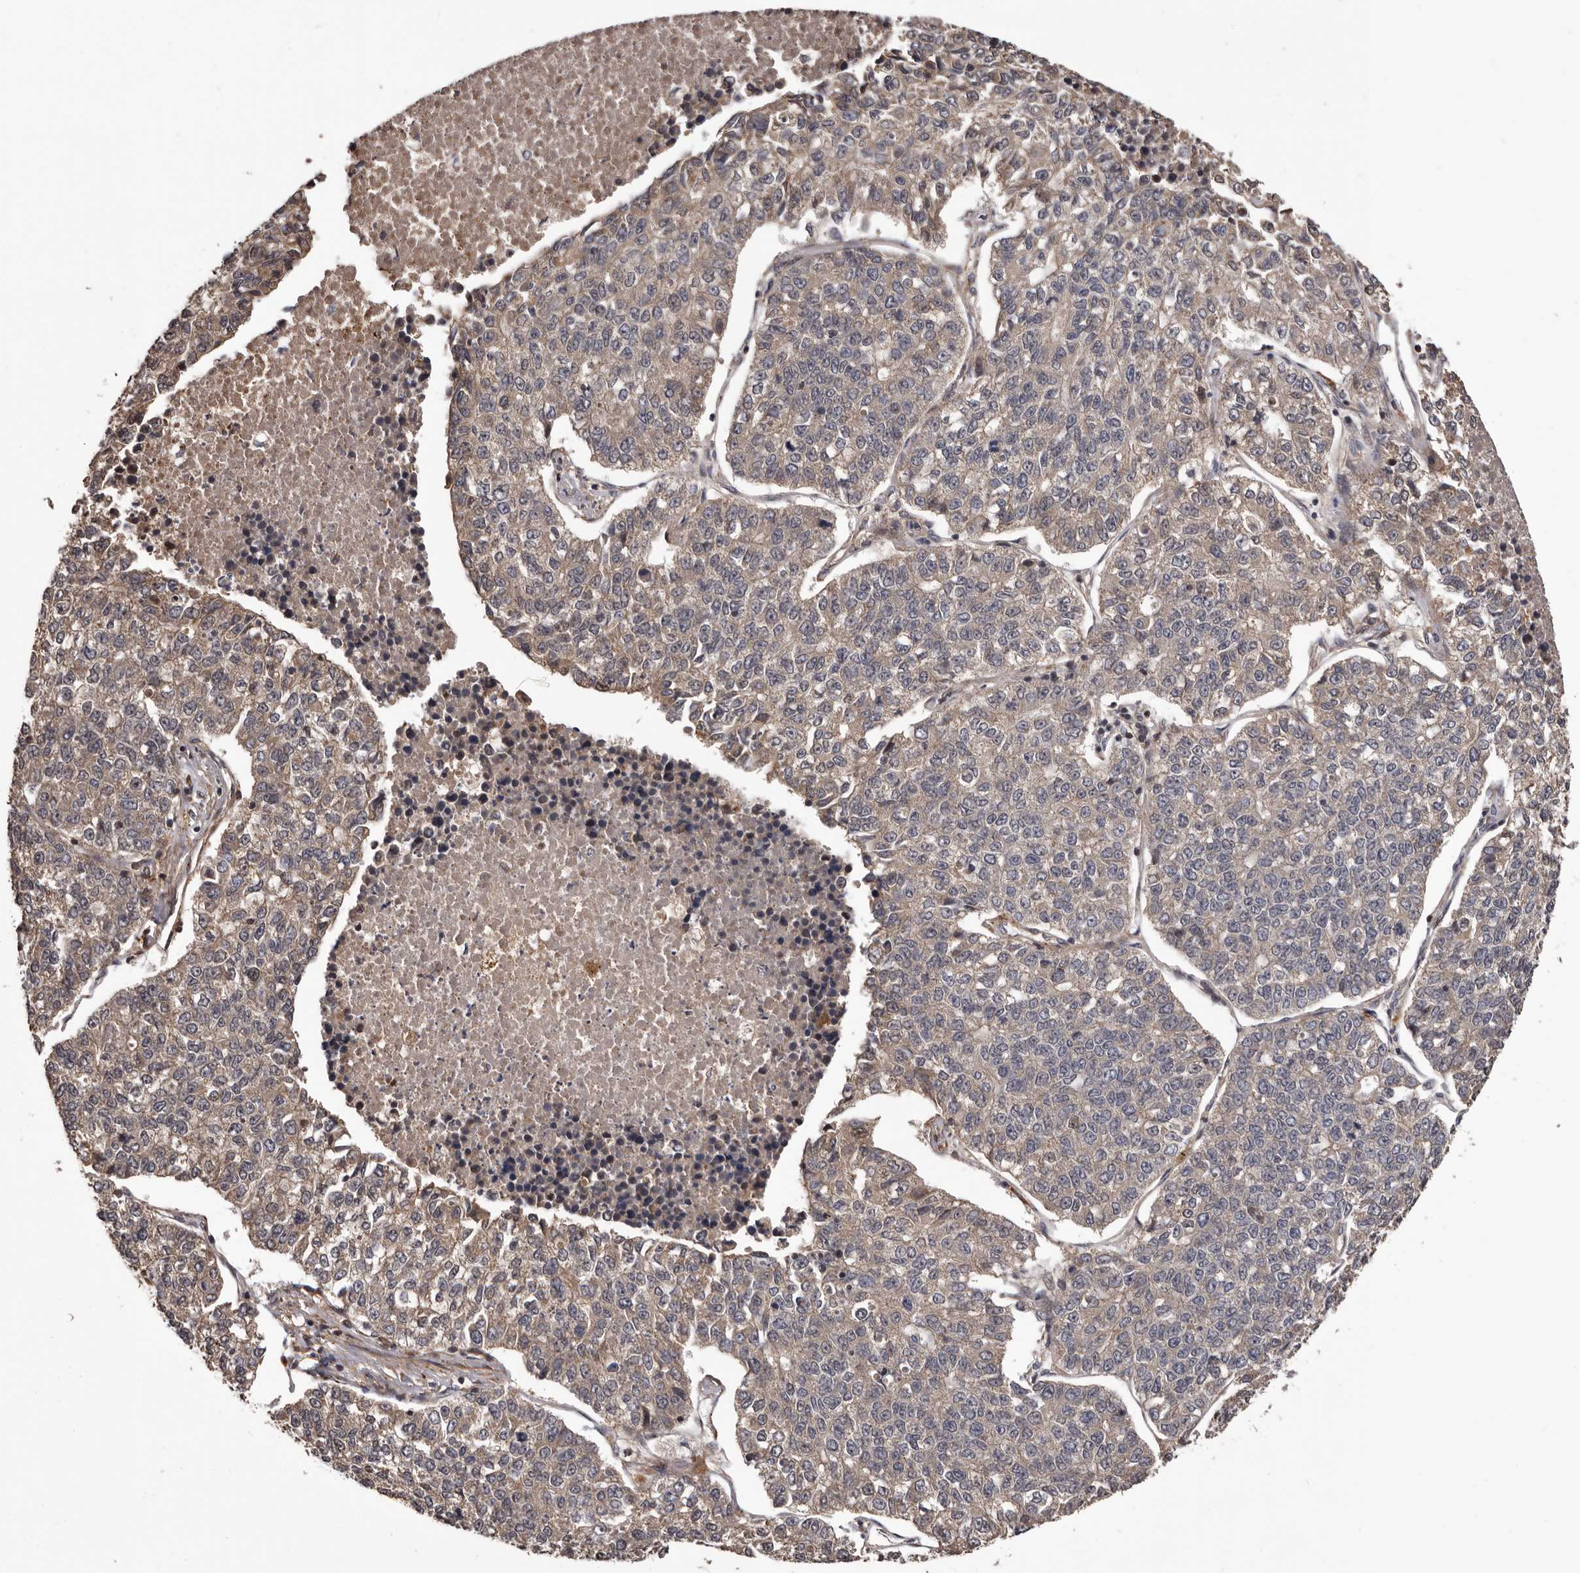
{"staining": {"intensity": "weak", "quantity": "25%-75%", "location": "cytoplasmic/membranous"}, "tissue": "lung cancer", "cell_type": "Tumor cells", "image_type": "cancer", "snomed": [{"axis": "morphology", "description": "Adenocarcinoma, NOS"}, {"axis": "topography", "description": "Lung"}], "caption": "Tumor cells display low levels of weak cytoplasmic/membranous expression in approximately 25%-75% of cells in human adenocarcinoma (lung).", "gene": "ADAMTS2", "patient": {"sex": "male", "age": 49}}